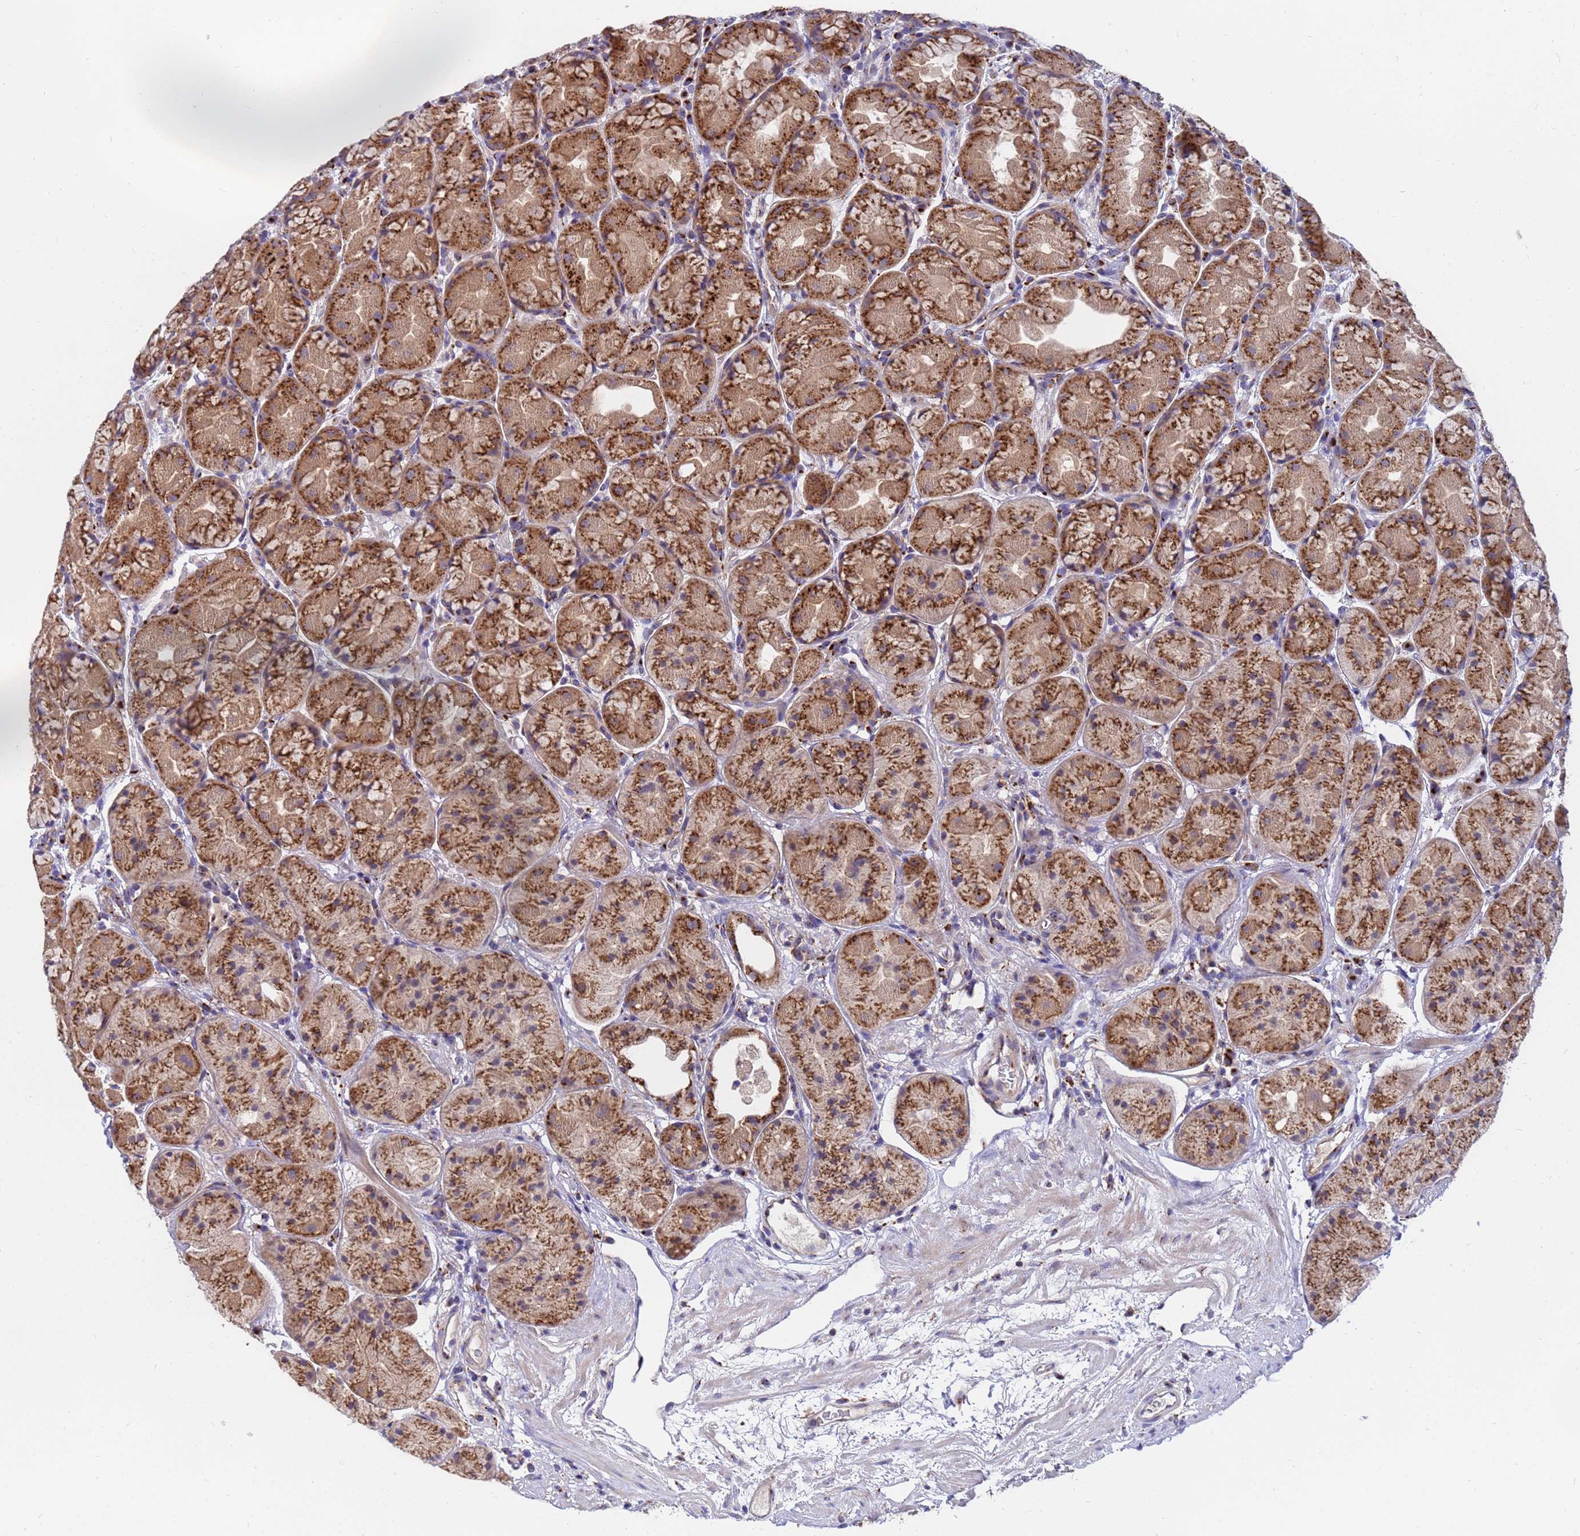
{"staining": {"intensity": "strong", "quantity": ">75%", "location": "cytoplasmic/membranous"}, "tissue": "stomach", "cell_type": "Glandular cells", "image_type": "normal", "snomed": [{"axis": "morphology", "description": "Normal tissue, NOS"}, {"axis": "topography", "description": "Stomach"}], "caption": "Immunohistochemical staining of benign human stomach demonstrates strong cytoplasmic/membranous protein positivity in approximately >75% of glandular cells. (IHC, brightfield microscopy, high magnification).", "gene": "HPS3", "patient": {"sex": "male", "age": 57}}